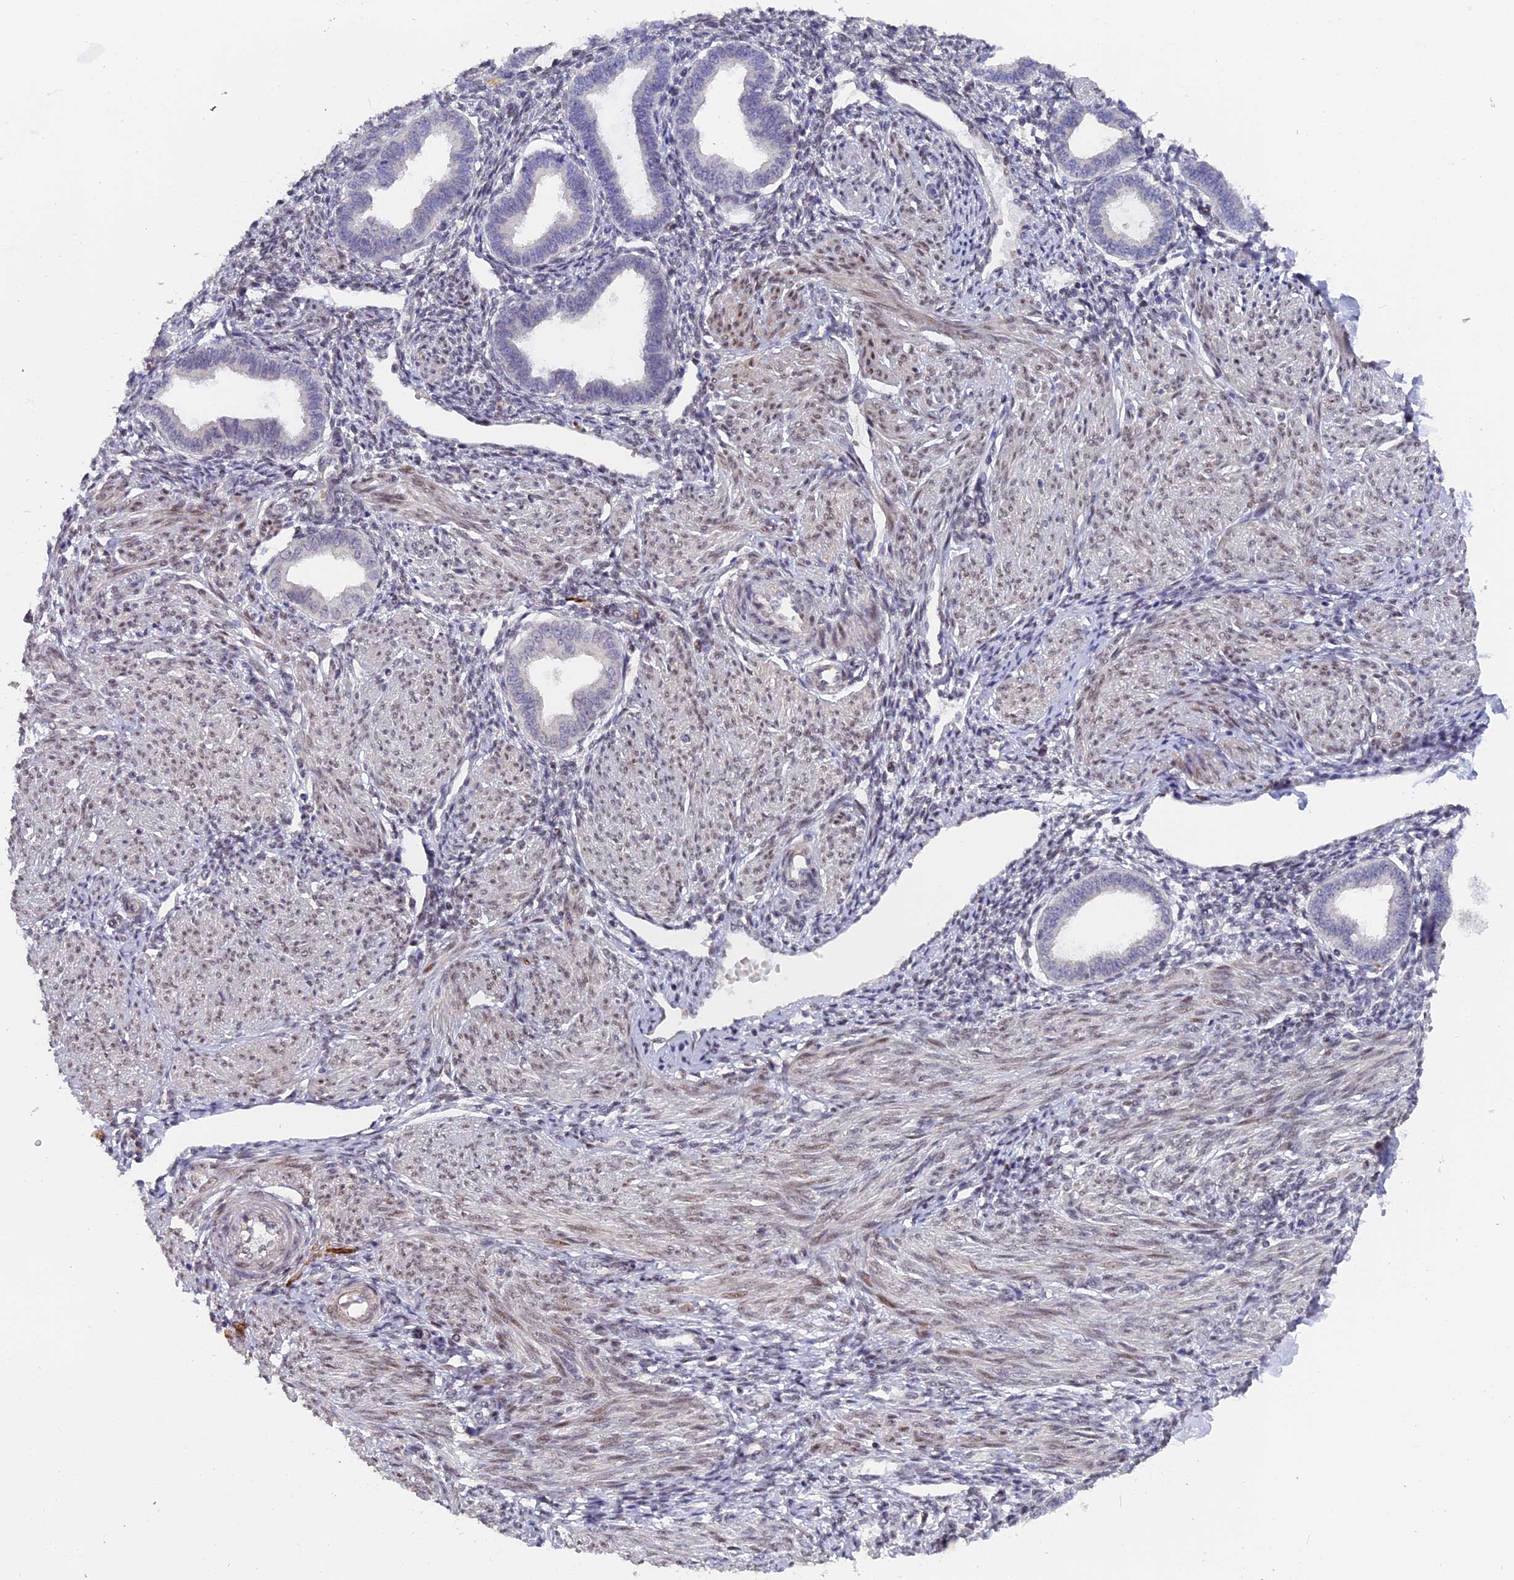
{"staining": {"intensity": "negative", "quantity": "none", "location": "none"}, "tissue": "endometrium", "cell_type": "Cells in endometrial stroma", "image_type": "normal", "snomed": [{"axis": "morphology", "description": "Normal tissue, NOS"}, {"axis": "topography", "description": "Endometrium"}], "caption": "Immunohistochemistry (IHC) of benign endometrium demonstrates no staining in cells in endometrial stroma. The staining was performed using DAB (3,3'-diaminobenzidine) to visualize the protein expression in brown, while the nuclei were stained in blue with hematoxylin (Magnification: 20x).", "gene": "PYGO1", "patient": {"sex": "female", "age": 53}}